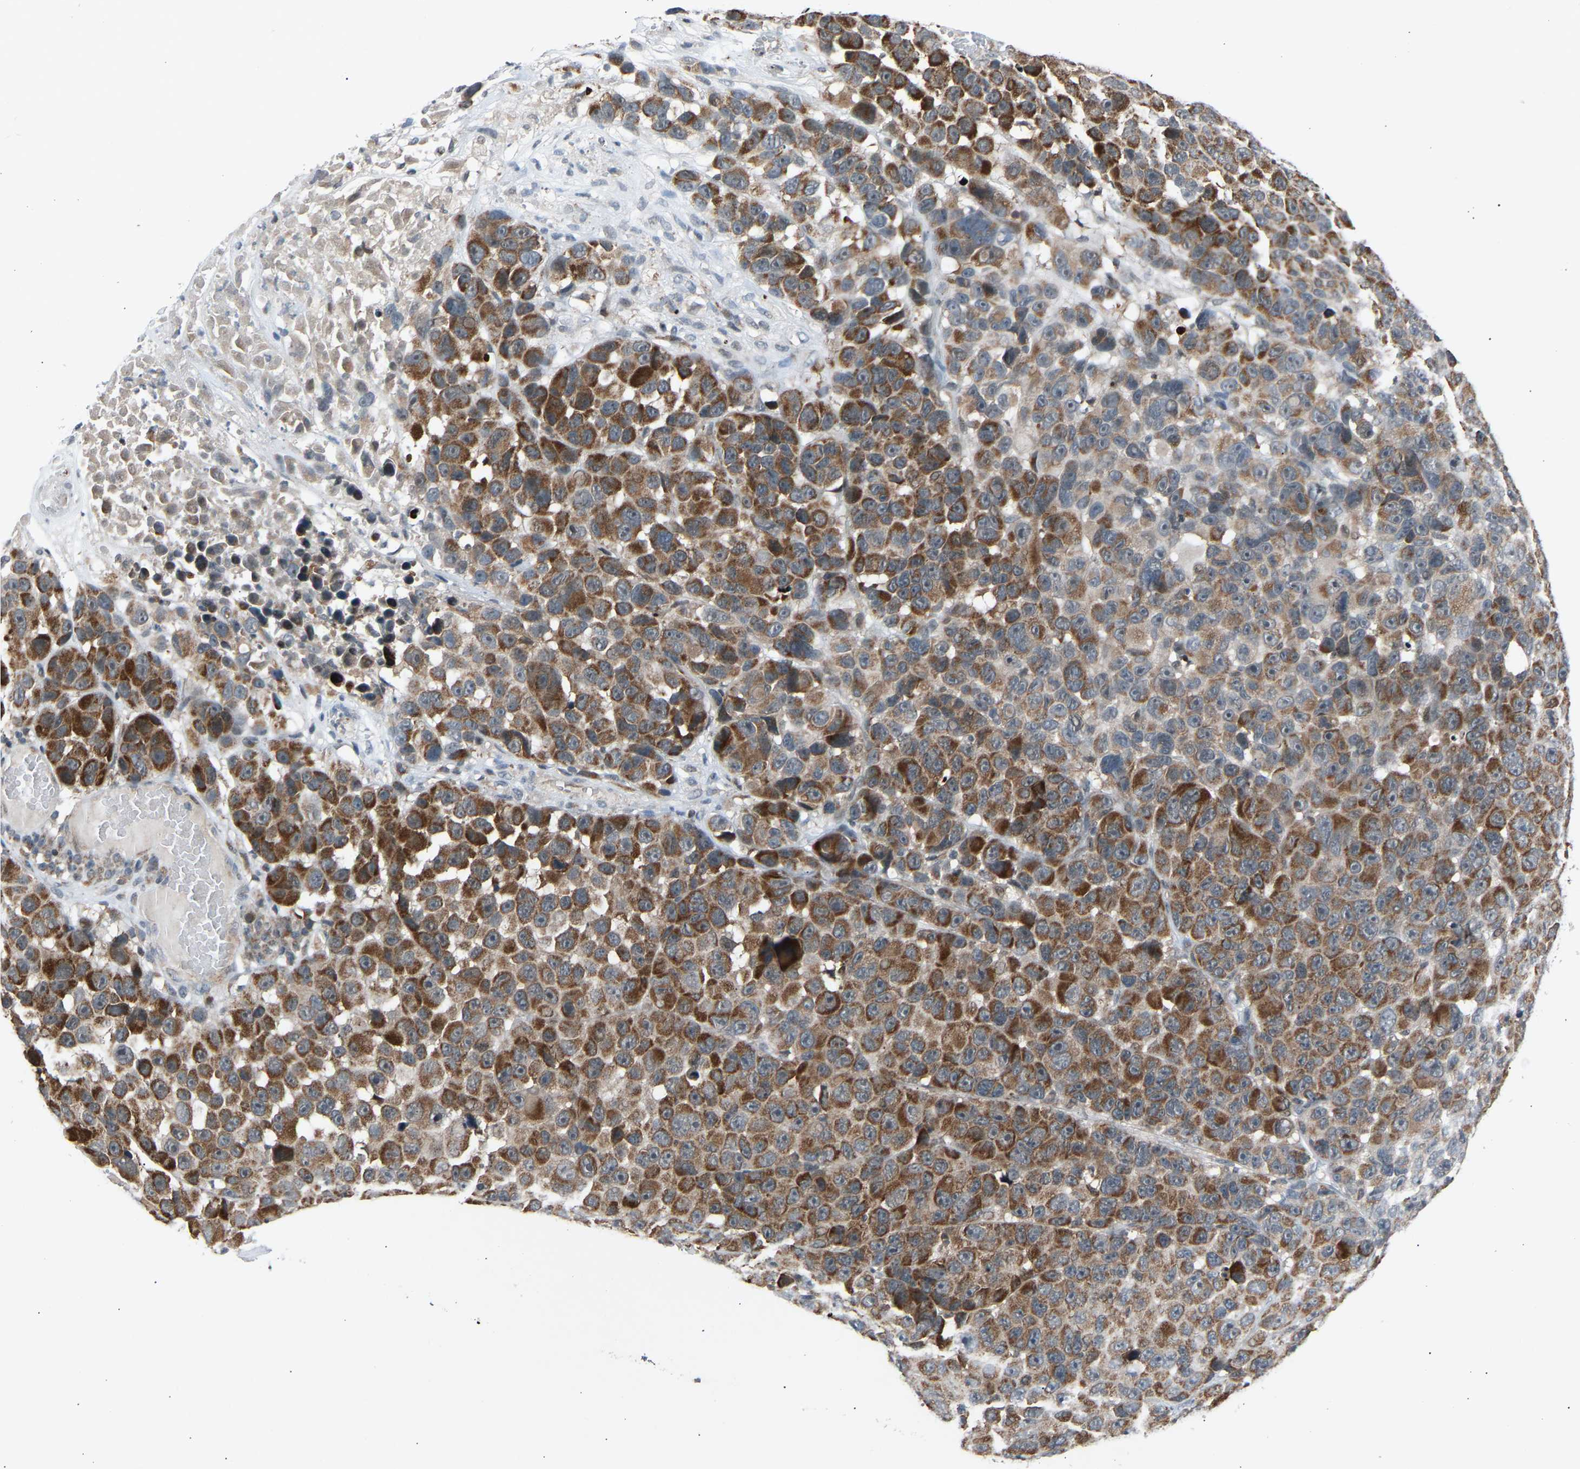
{"staining": {"intensity": "moderate", "quantity": ">75%", "location": "cytoplasmic/membranous"}, "tissue": "melanoma", "cell_type": "Tumor cells", "image_type": "cancer", "snomed": [{"axis": "morphology", "description": "Malignant melanoma, NOS"}, {"axis": "topography", "description": "Skin"}], "caption": "Malignant melanoma tissue displays moderate cytoplasmic/membranous staining in approximately >75% of tumor cells (brown staining indicates protein expression, while blue staining denotes nuclei).", "gene": "SLIRP", "patient": {"sex": "male", "age": 53}}